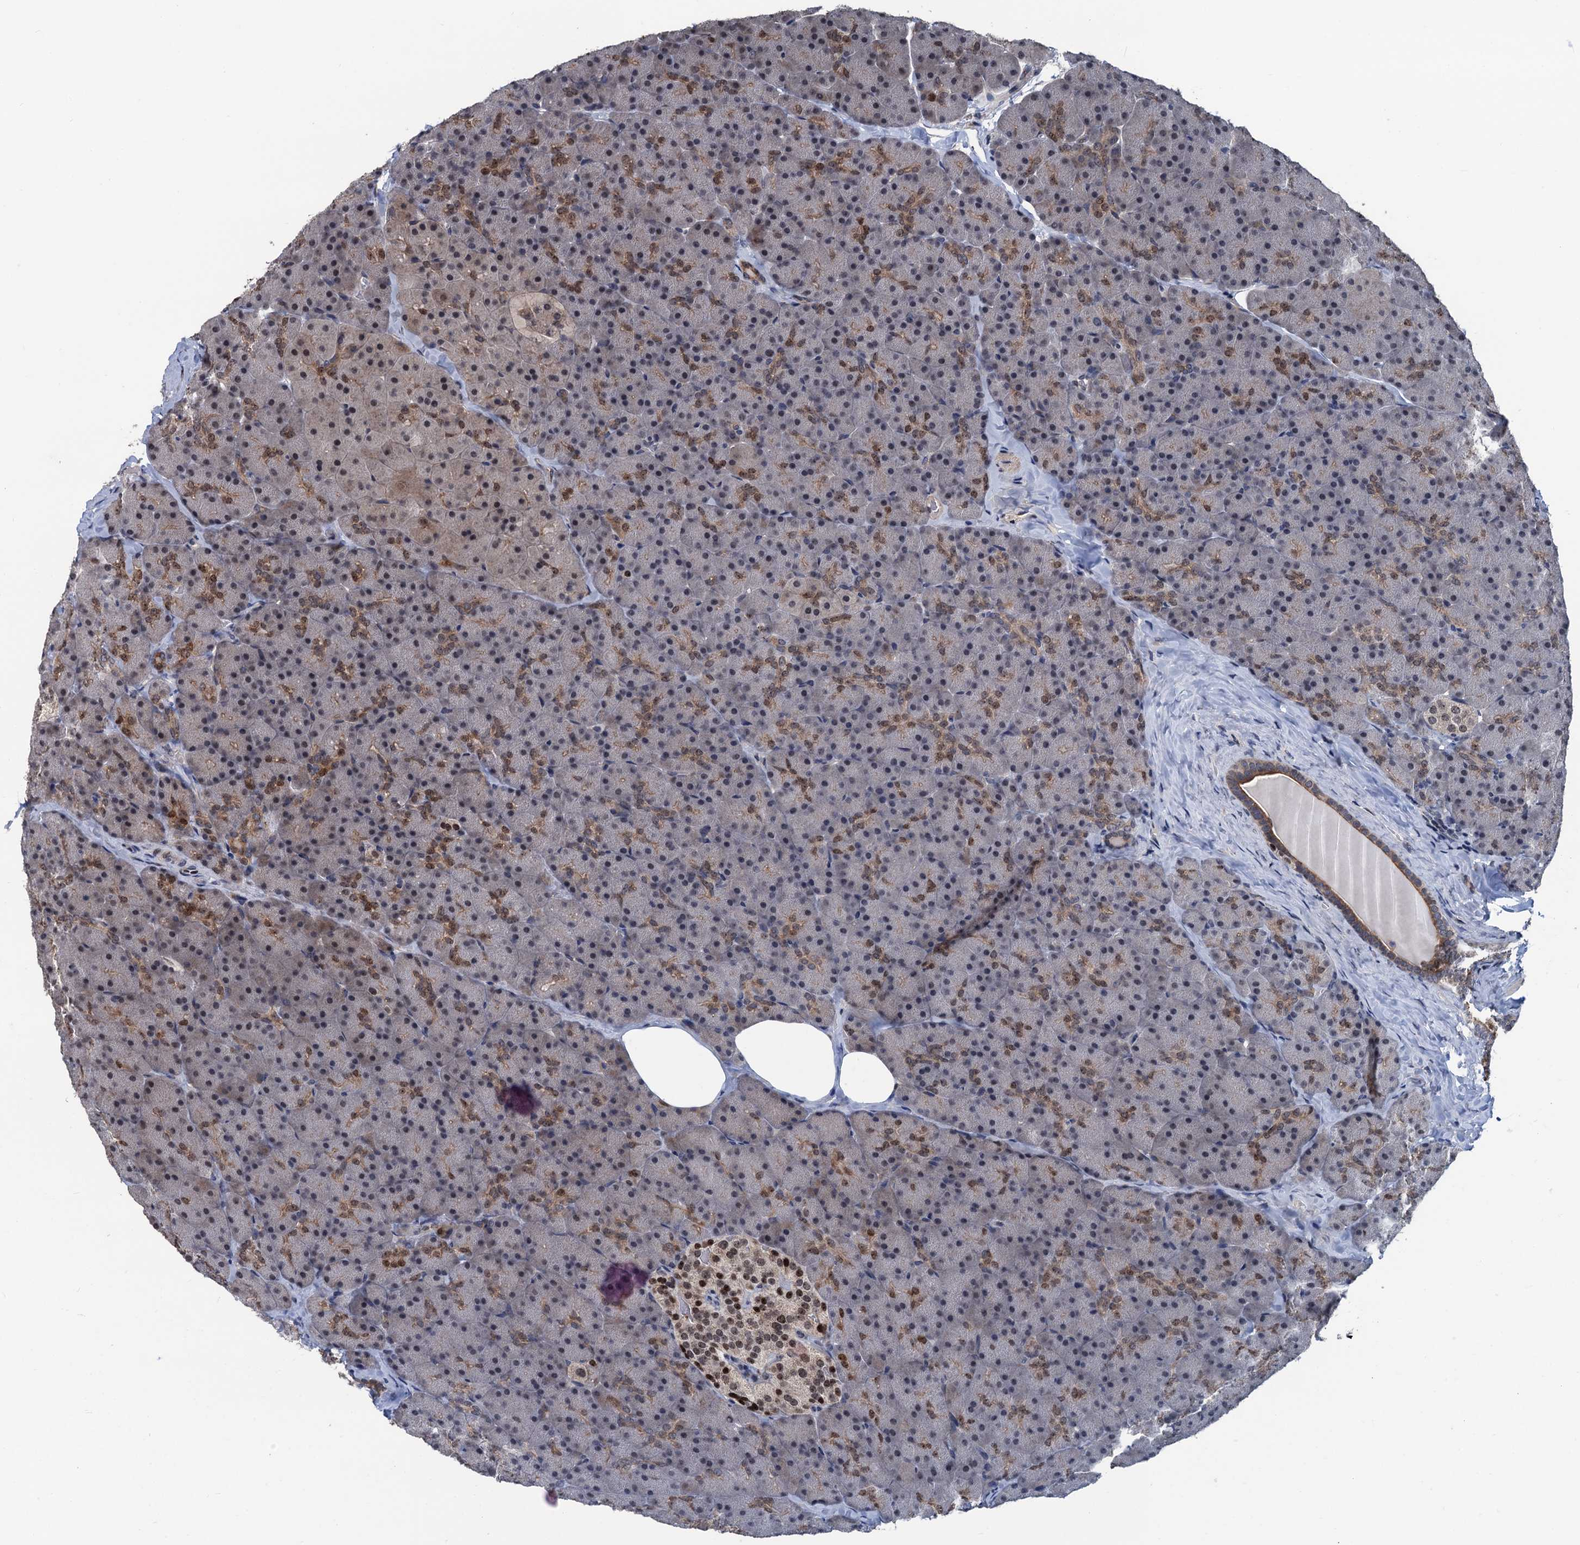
{"staining": {"intensity": "moderate", "quantity": "25%-75%", "location": "nuclear"}, "tissue": "pancreas", "cell_type": "Exocrine glandular cells", "image_type": "normal", "snomed": [{"axis": "morphology", "description": "Normal tissue, NOS"}, {"axis": "topography", "description": "Pancreas"}], "caption": "Protein staining by immunohistochemistry (IHC) demonstrates moderate nuclear positivity in approximately 25%-75% of exocrine glandular cells in normal pancreas.", "gene": "RASSF4", "patient": {"sex": "male", "age": 36}}